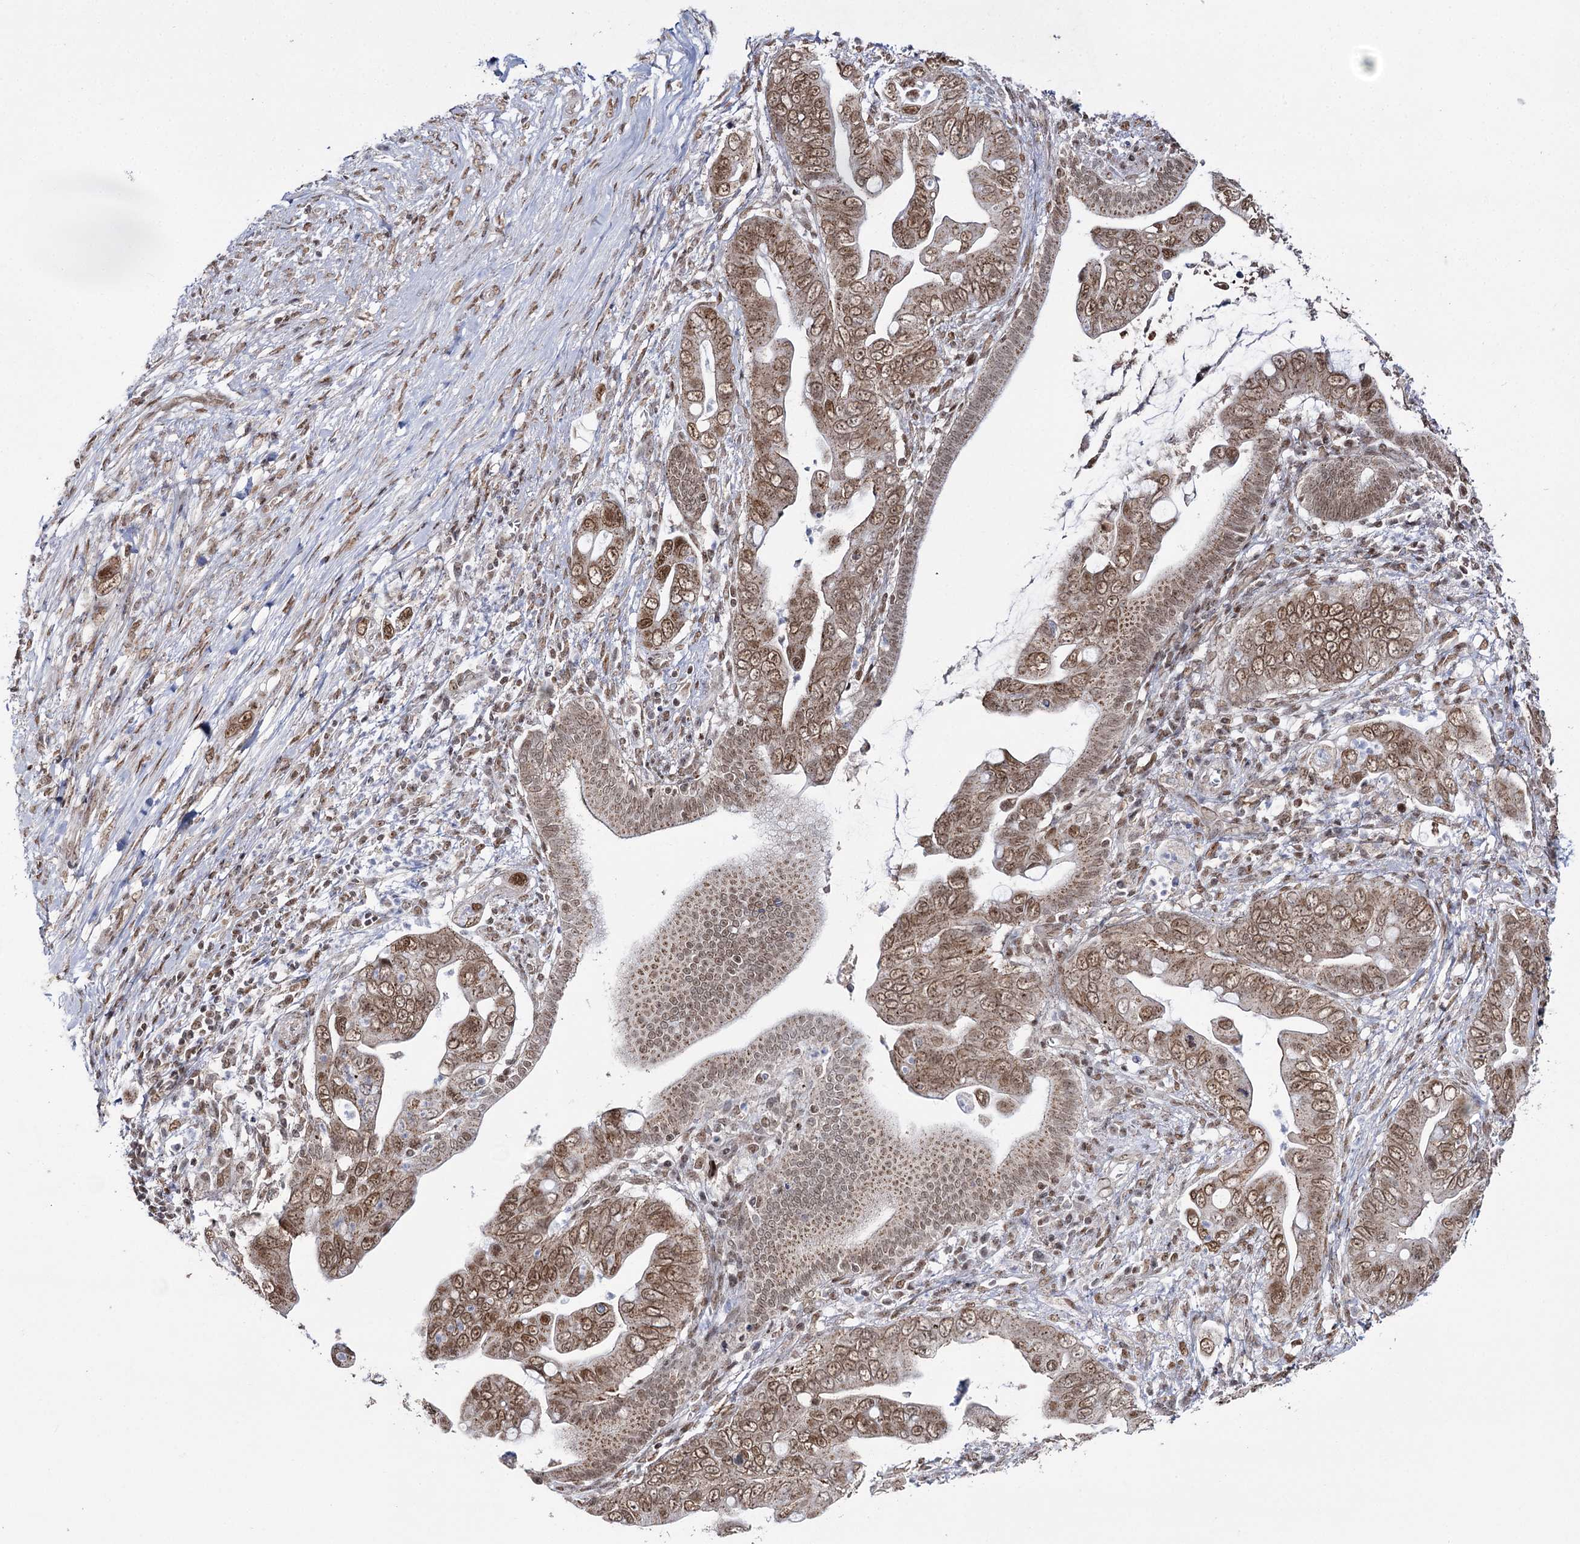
{"staining": {"intensity": "moderate", "quantity": ">75%", "location": "cytoplasmic/membranous,nuclear"}, "tissue": "pancreatic cancer", "cell_type": "Tumor cells", "image_type": "cancer", "snomed": [{"axis": "morphology", "description": "Adenocarcinoma, NOS"}, {"axis": "topography", "description": "Pancreas"}], "caption": "This photomicrograph reveals IHC staining of pancreatic adenocarcinoma, with medium moderate cytoplasmic/membranous and nuclear positivity in approximately >75% of tumor cells.", "gene": "VGLL4", "patient": {"sex": "male", "age": 75}}